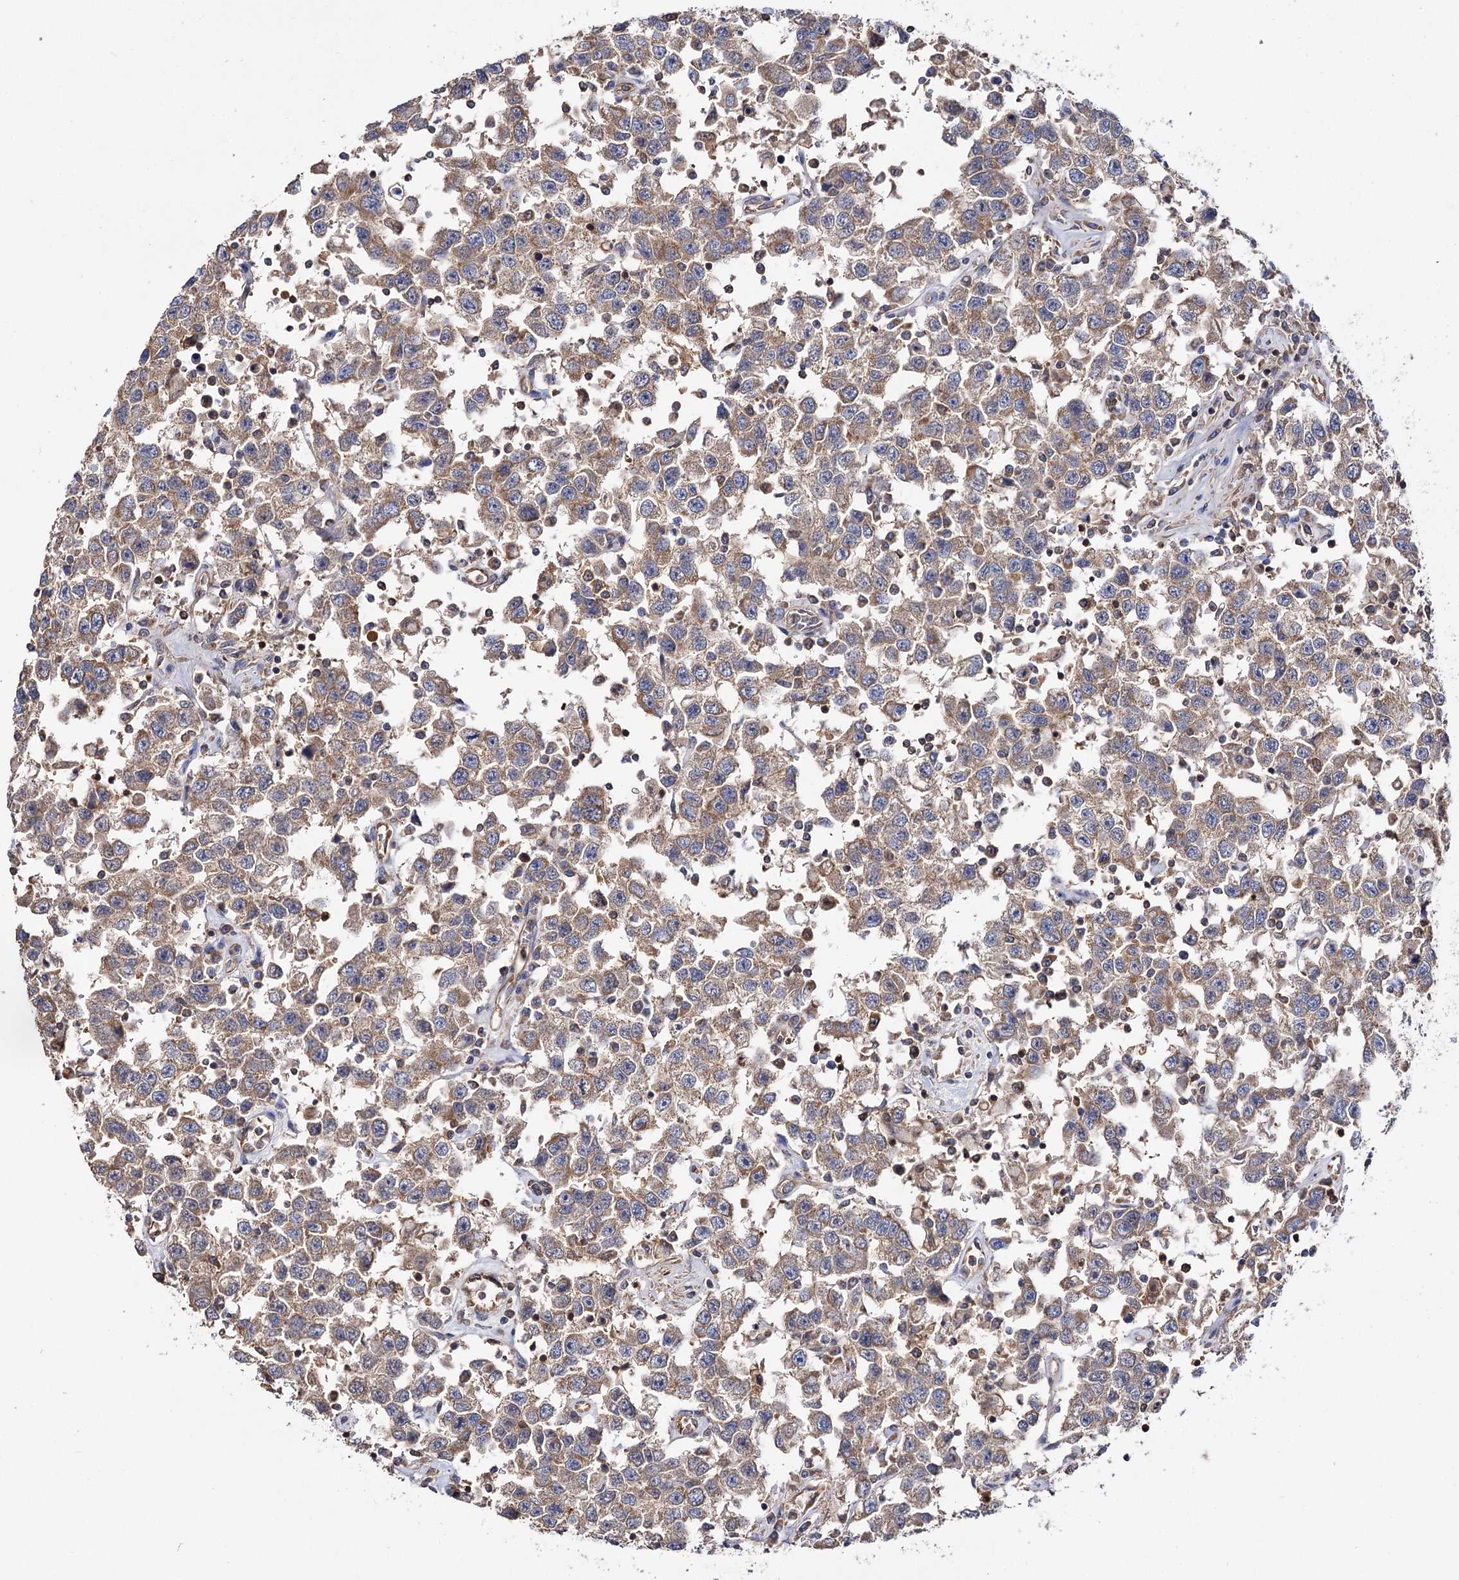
{"staining": {"intensity": "weak", "quantity": ">75%", "location": "cytoplasmic/membranous"}, "tissue": "testis cancer", "cell_type": "Tumor cells", "image_type": "cancer", "snomed": [{"axis": "morphology", "description": "Seminoma, NOS"}, {"axis": "topography", "description": "Testis"}], "caption": "An image of testis seminoma stained for a protein displays weak cytoplasmic/membranous brown staining in tumor cells.", "gene": "IDI1", "patient": {"sex": "male", "age": 41}}